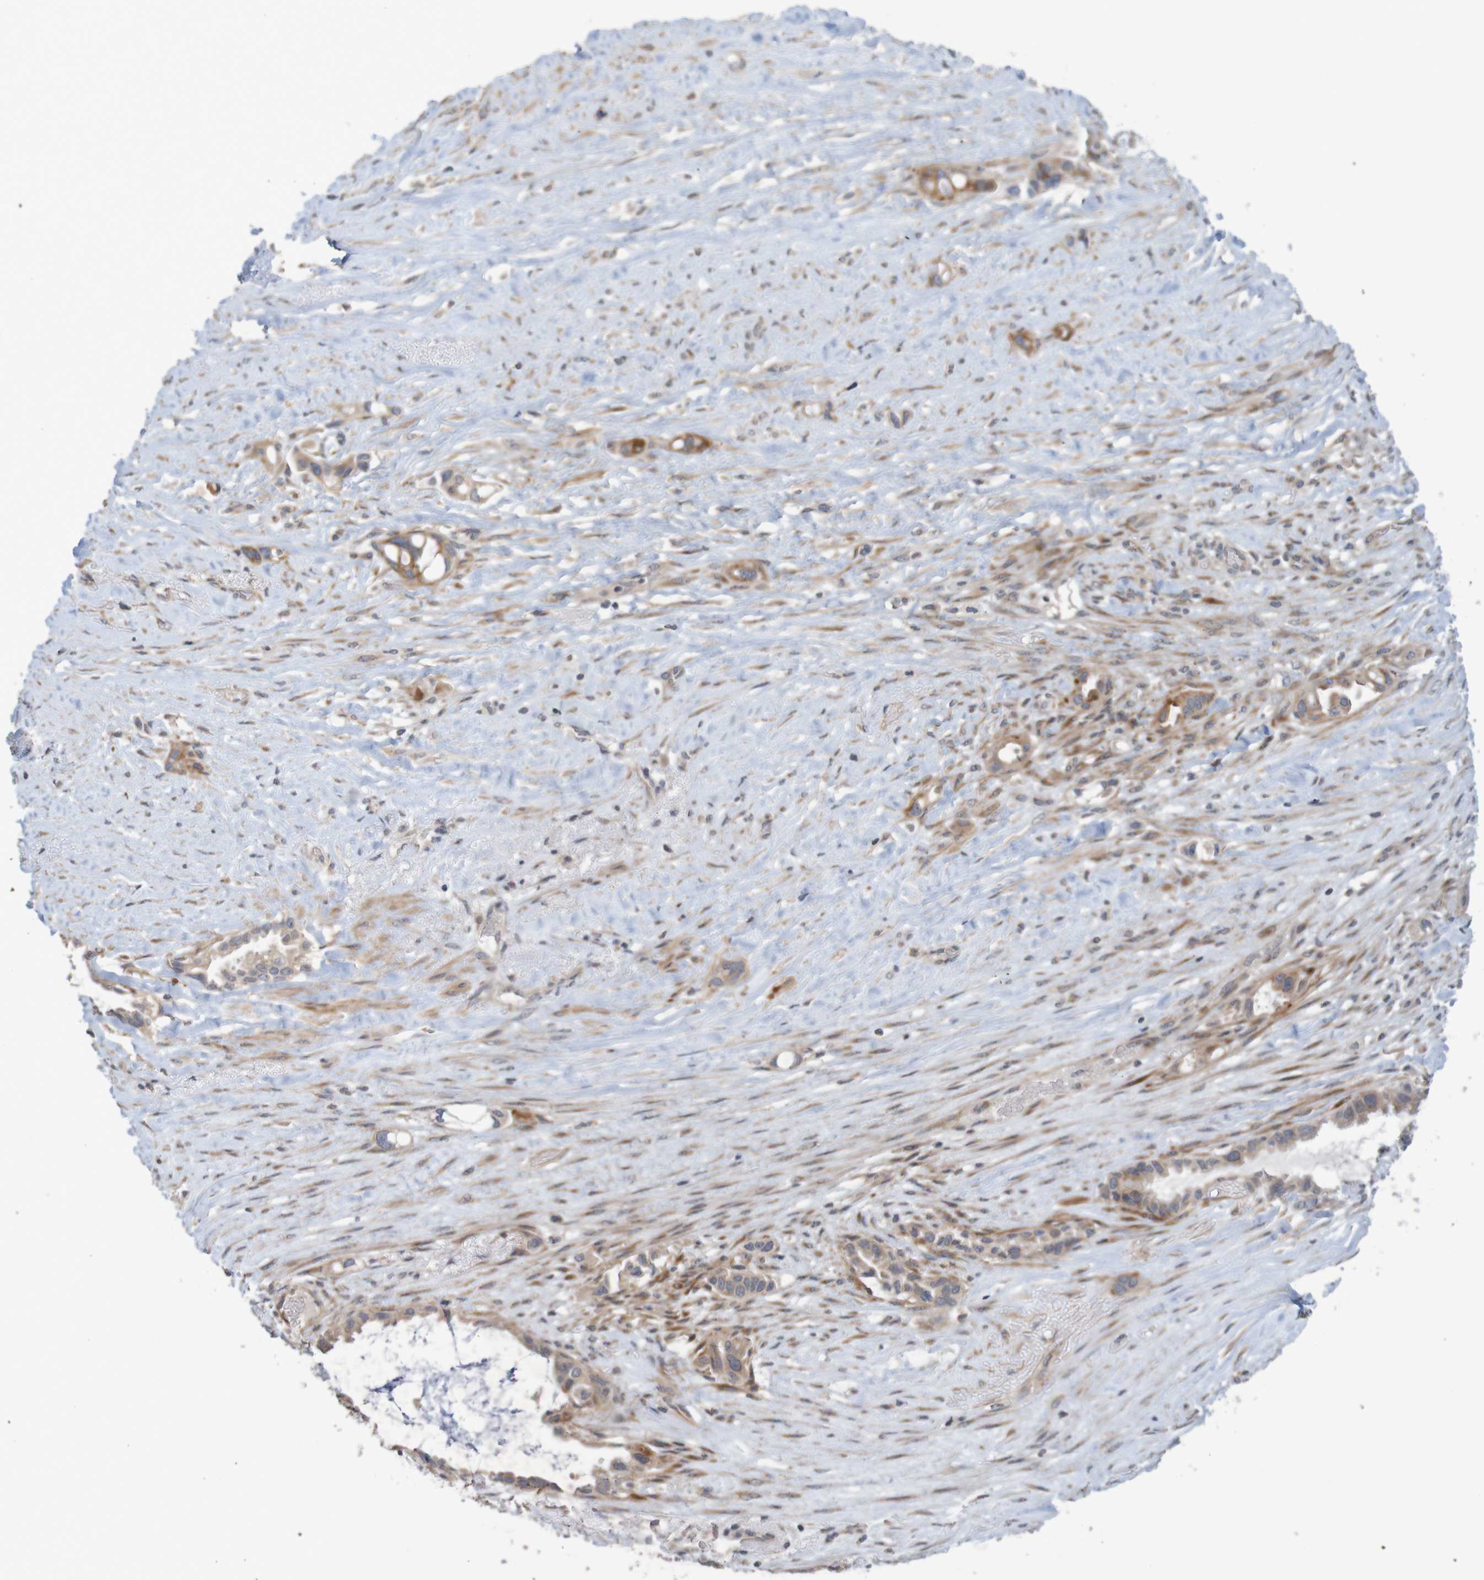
{"staining": {"intensity": "weak", "quantity": ">75%", "location": "cytoplasmic/membranous"}, "tissue": "liver cancer", "cell_type": "Tumor cells", "image_type": "cancer", "snomed": [{"axis": "morphology", "description": "Cholangiocarcinoma"}, {"axis": "topography", "description": "Liver"}], "caption": "This is an image of immunohistochemistry (IHC) staining of cholangiocarcinoma (liver), which shows weak expression in the cytoplasmic/membranous of tumor cells.", "gene": "ANKK1", "patient": {"sex": "female", "age": 65}}